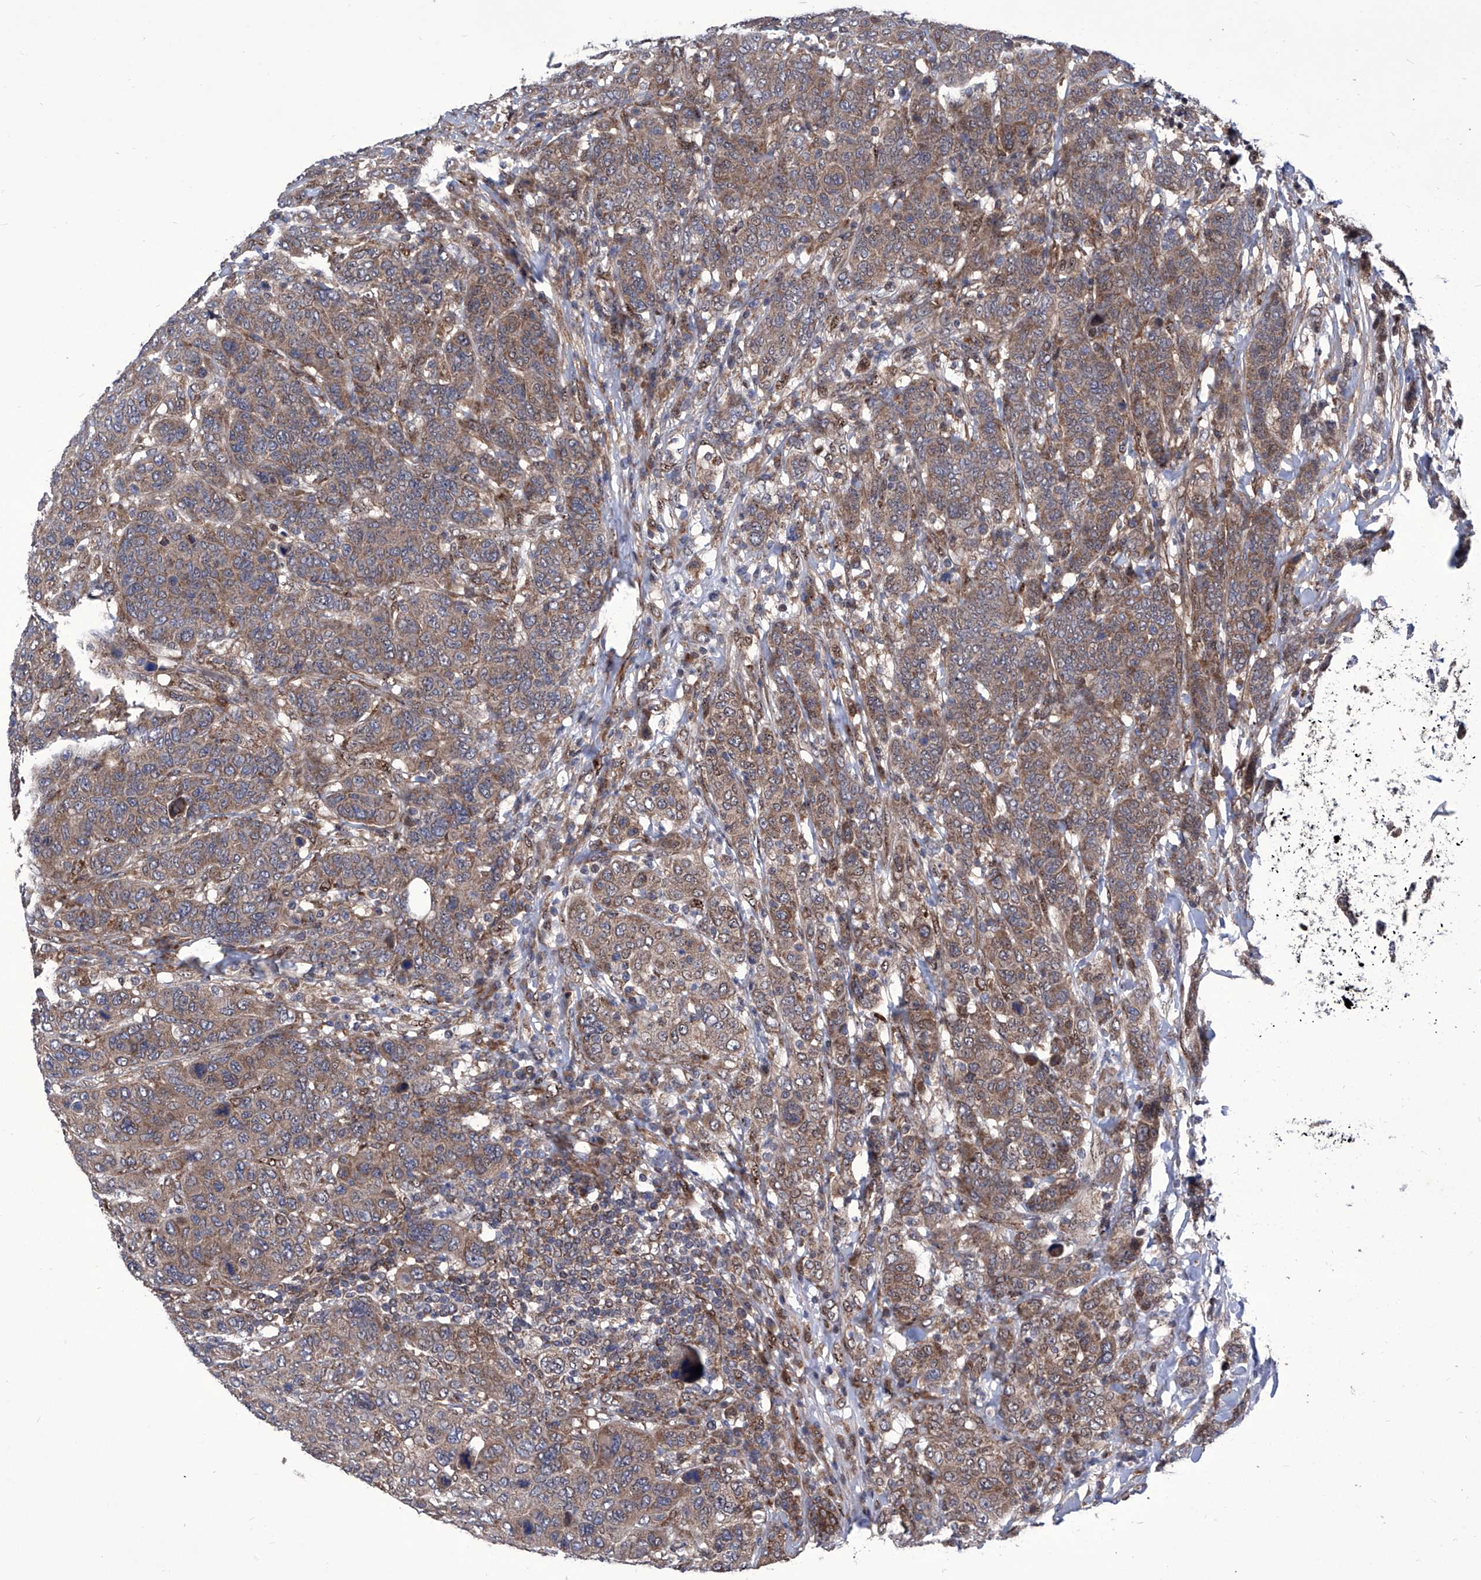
{"staining": {"intensity": "moderate", "quantity": "25%-75%", "location": "cytoplasmic/membranous"}, "tissue": "breast cancer", "cell_type": "Tumor cells", "image_type": "cancer", "snomed": [{"axis": "morphology", "description": "Duct carcinoma"}, {"axis": "topography", "description": "Breast"}], "caption": "Immunohistochemistry staining of breast cancer (intraductal carcinoma), which demonstrates medium levels of moderate cytoplasmic/membranous expression in about 25%-75% of tumor cells indicating moderate cytoplasmic/membranous protein positivity. The staining was performed using DAB (3,3'-diaminobenzidine) (brown) for protein detection and nuclei were counterstained in hematoxylin (blue).", "gene": "KTI12", "patient": {"sex": "female", "age": 37}}